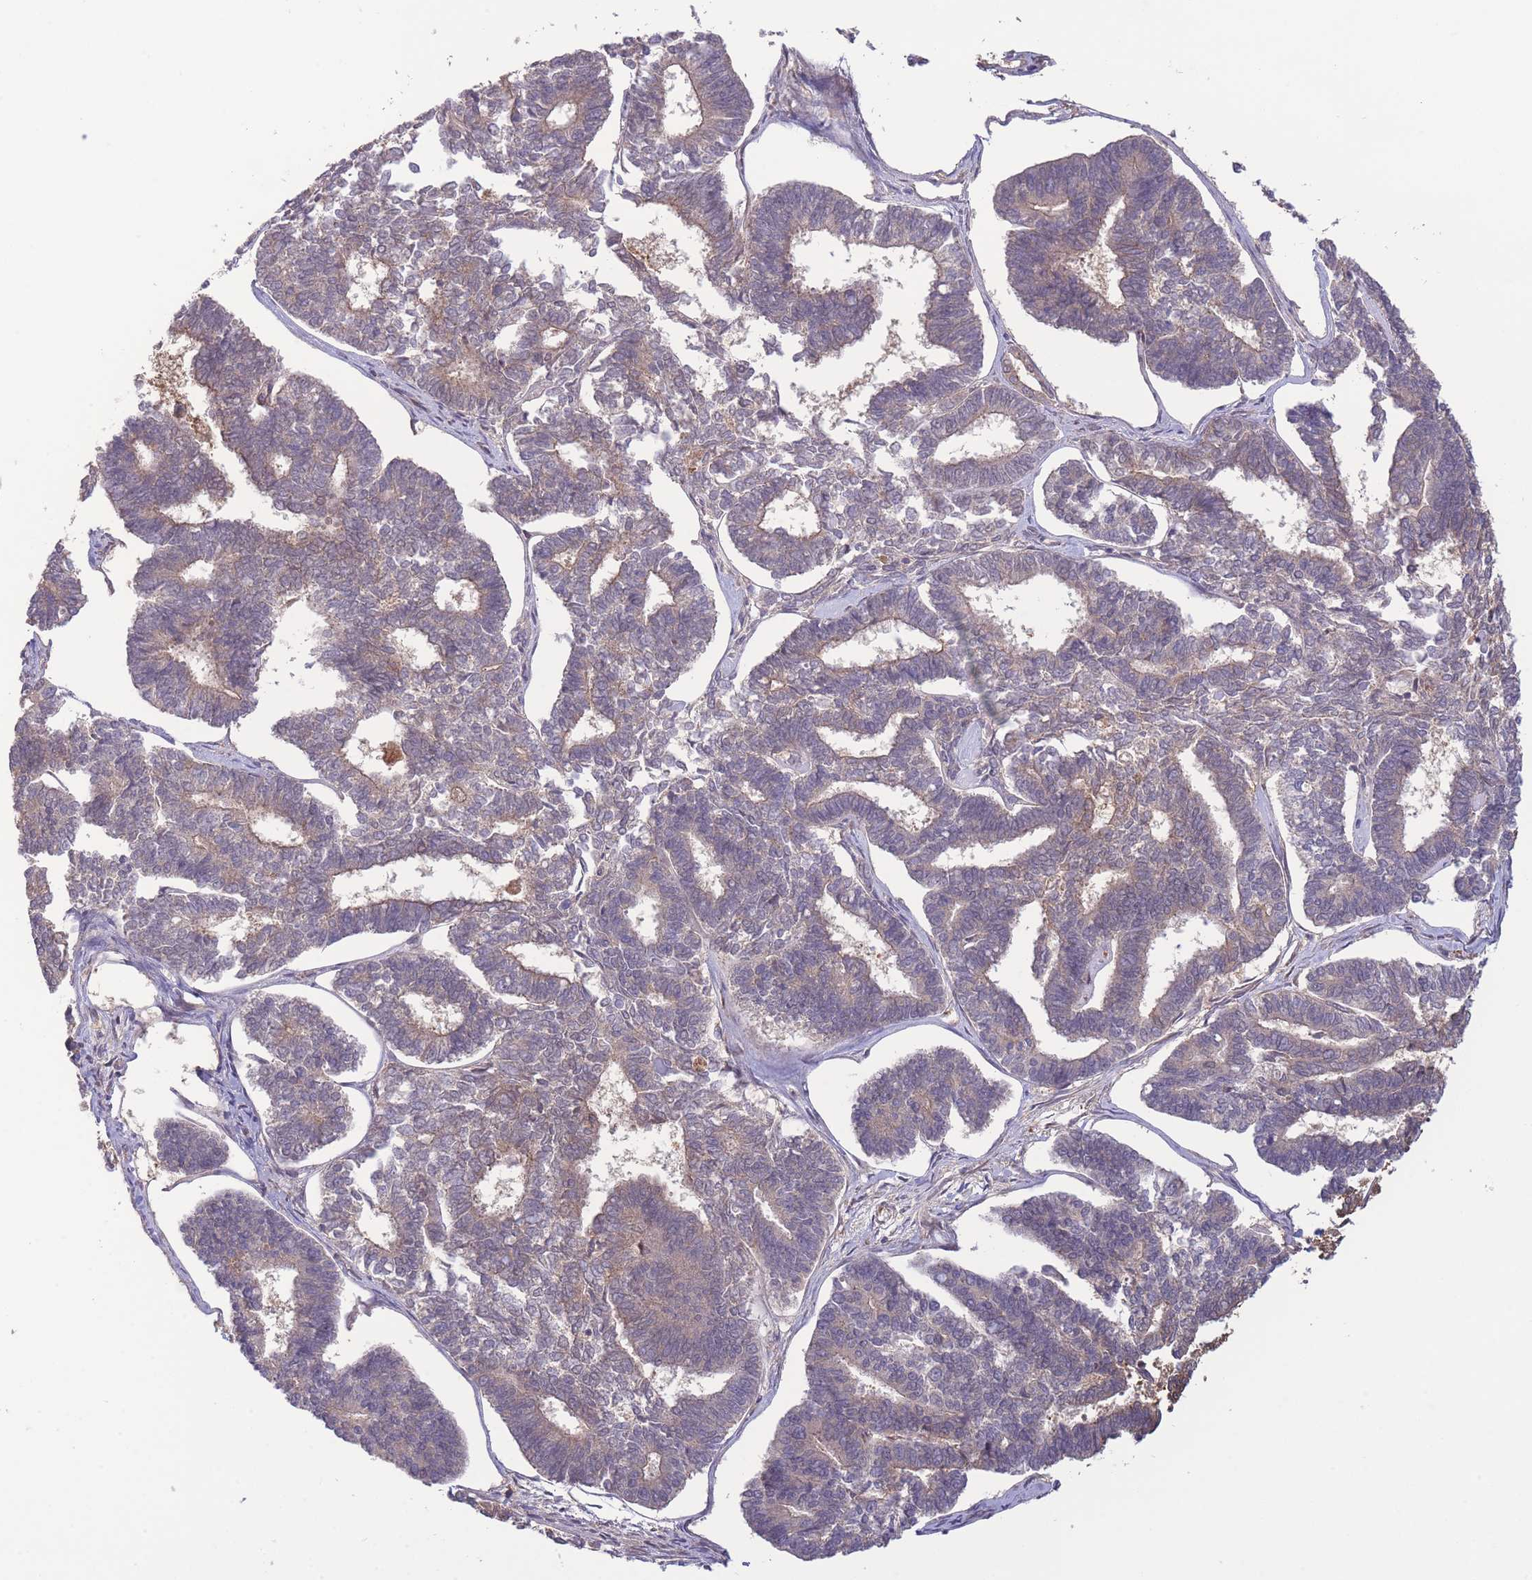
{"staining": {"intensity": "weak", "quantity": "25%-75%", "location": "cytoplasmic/membranous"}, "tissue": "endometrial cancer", "cell_type": "Tumor cells", "image_type": "cancer", "snomed": [{"axis": "morphology", "description": "Adenocarcinoma, NOS"}, {"axis": "topography", "description": "Endometrium"}], "caption": "A low amount of weak cytoplasmic/membranous expression is identified in approximately 25%-75% of tumor cells in endometrial adenocarcinoma tissue. (Brightfield microscopy of DAB IHC at high magnification).", "gene": "ZNF304", "patient": {"sex": "female", "age": 70}}